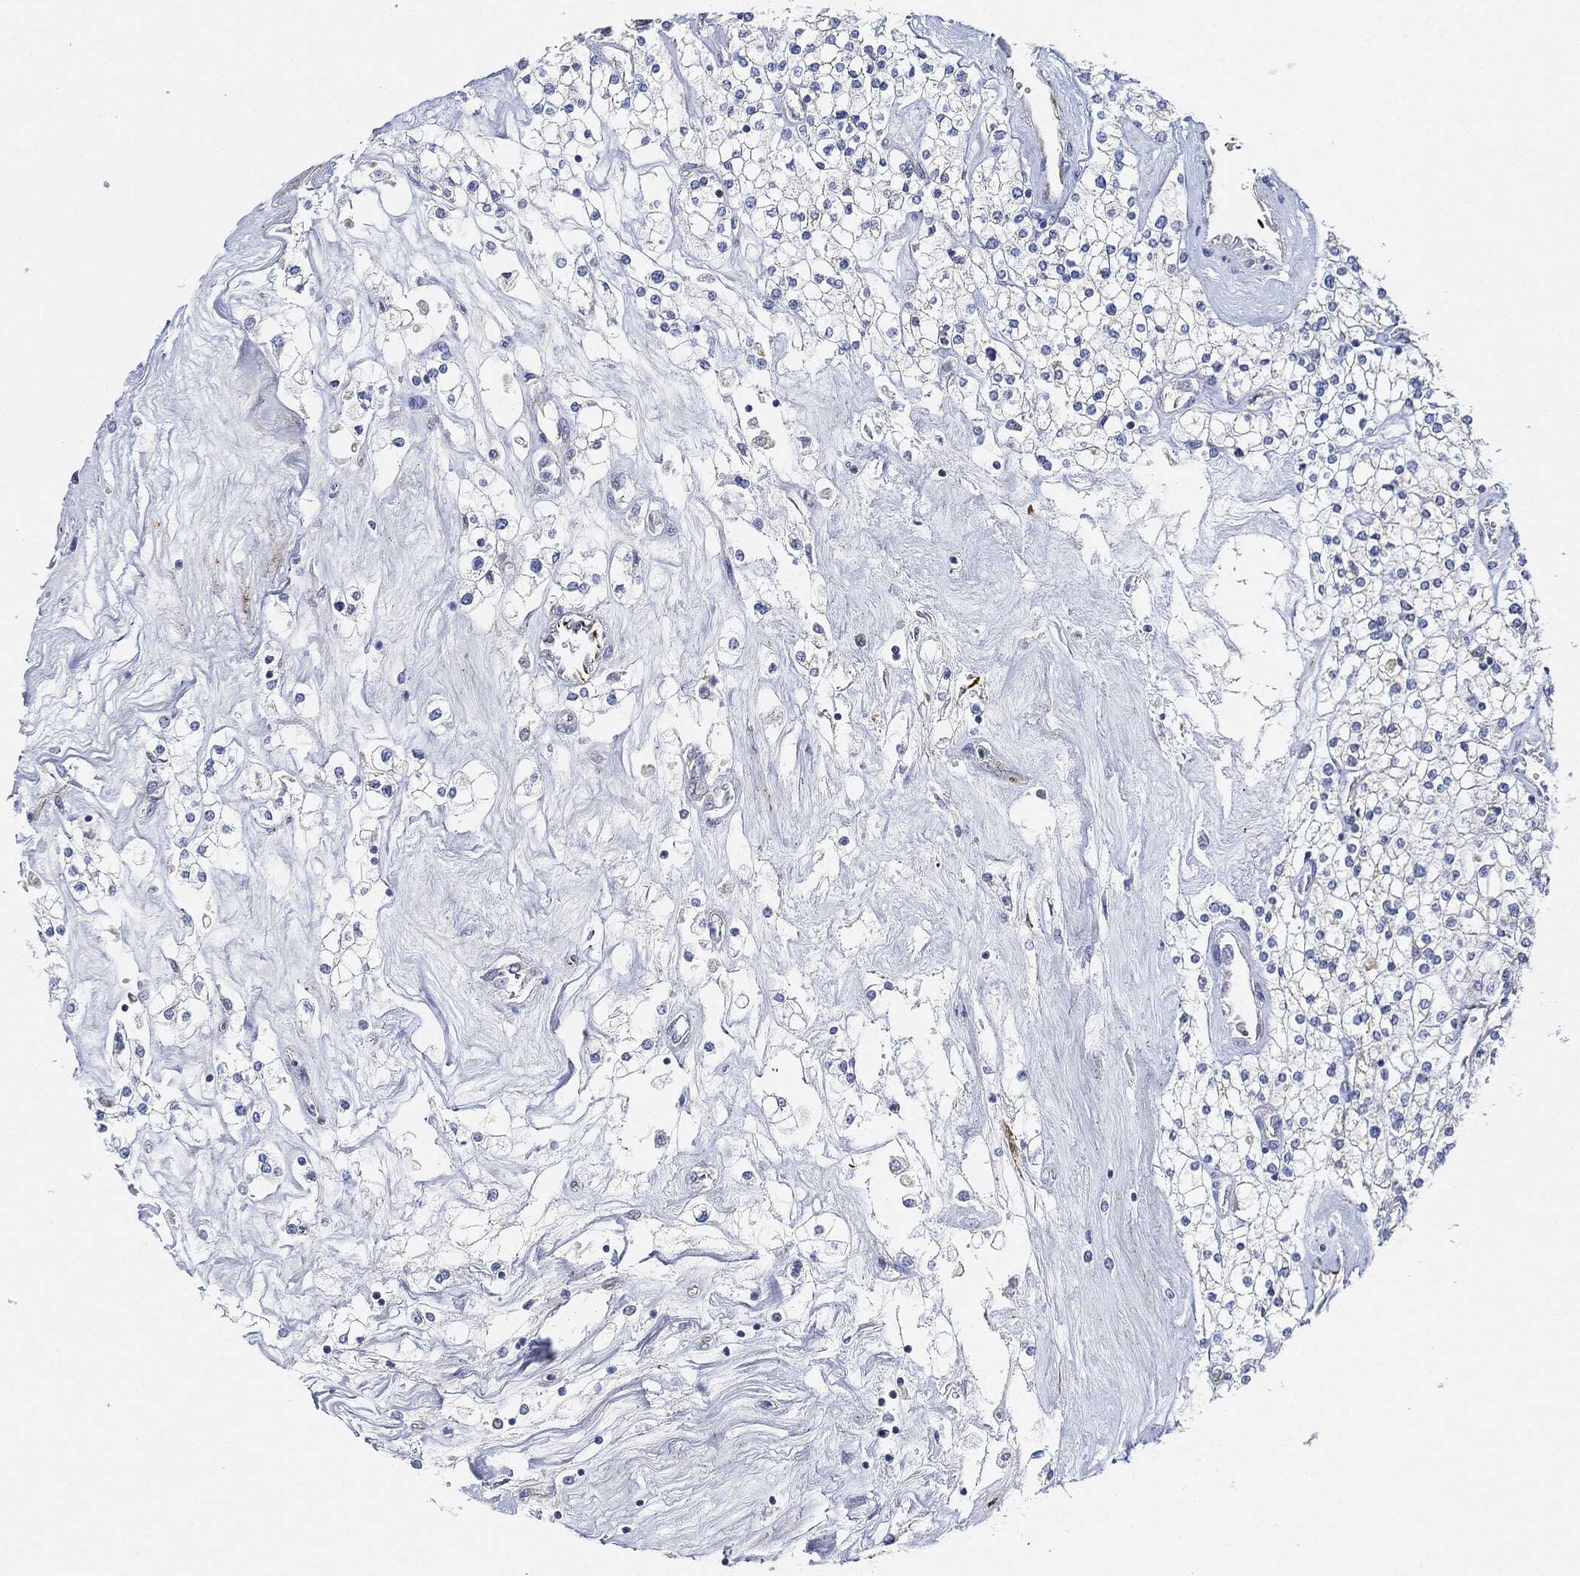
{"staining": {"intensity": "negative", "quantity": "none", "location": "none"}, "tissue": "renal cancer", "cell_type": "Tumor cells", "image_type": "cancer", "snomed": [{"axis": "morphology", "description": "Adenocarcinoma, NOS"}, {"axis": "topography", "description": "Kidney"}], "caption": "The image exhibits no staining of tumor cells in renal adenocarcinoma.", "gene": "THSD1", "patient": {"sex": "male", "age": 80}}